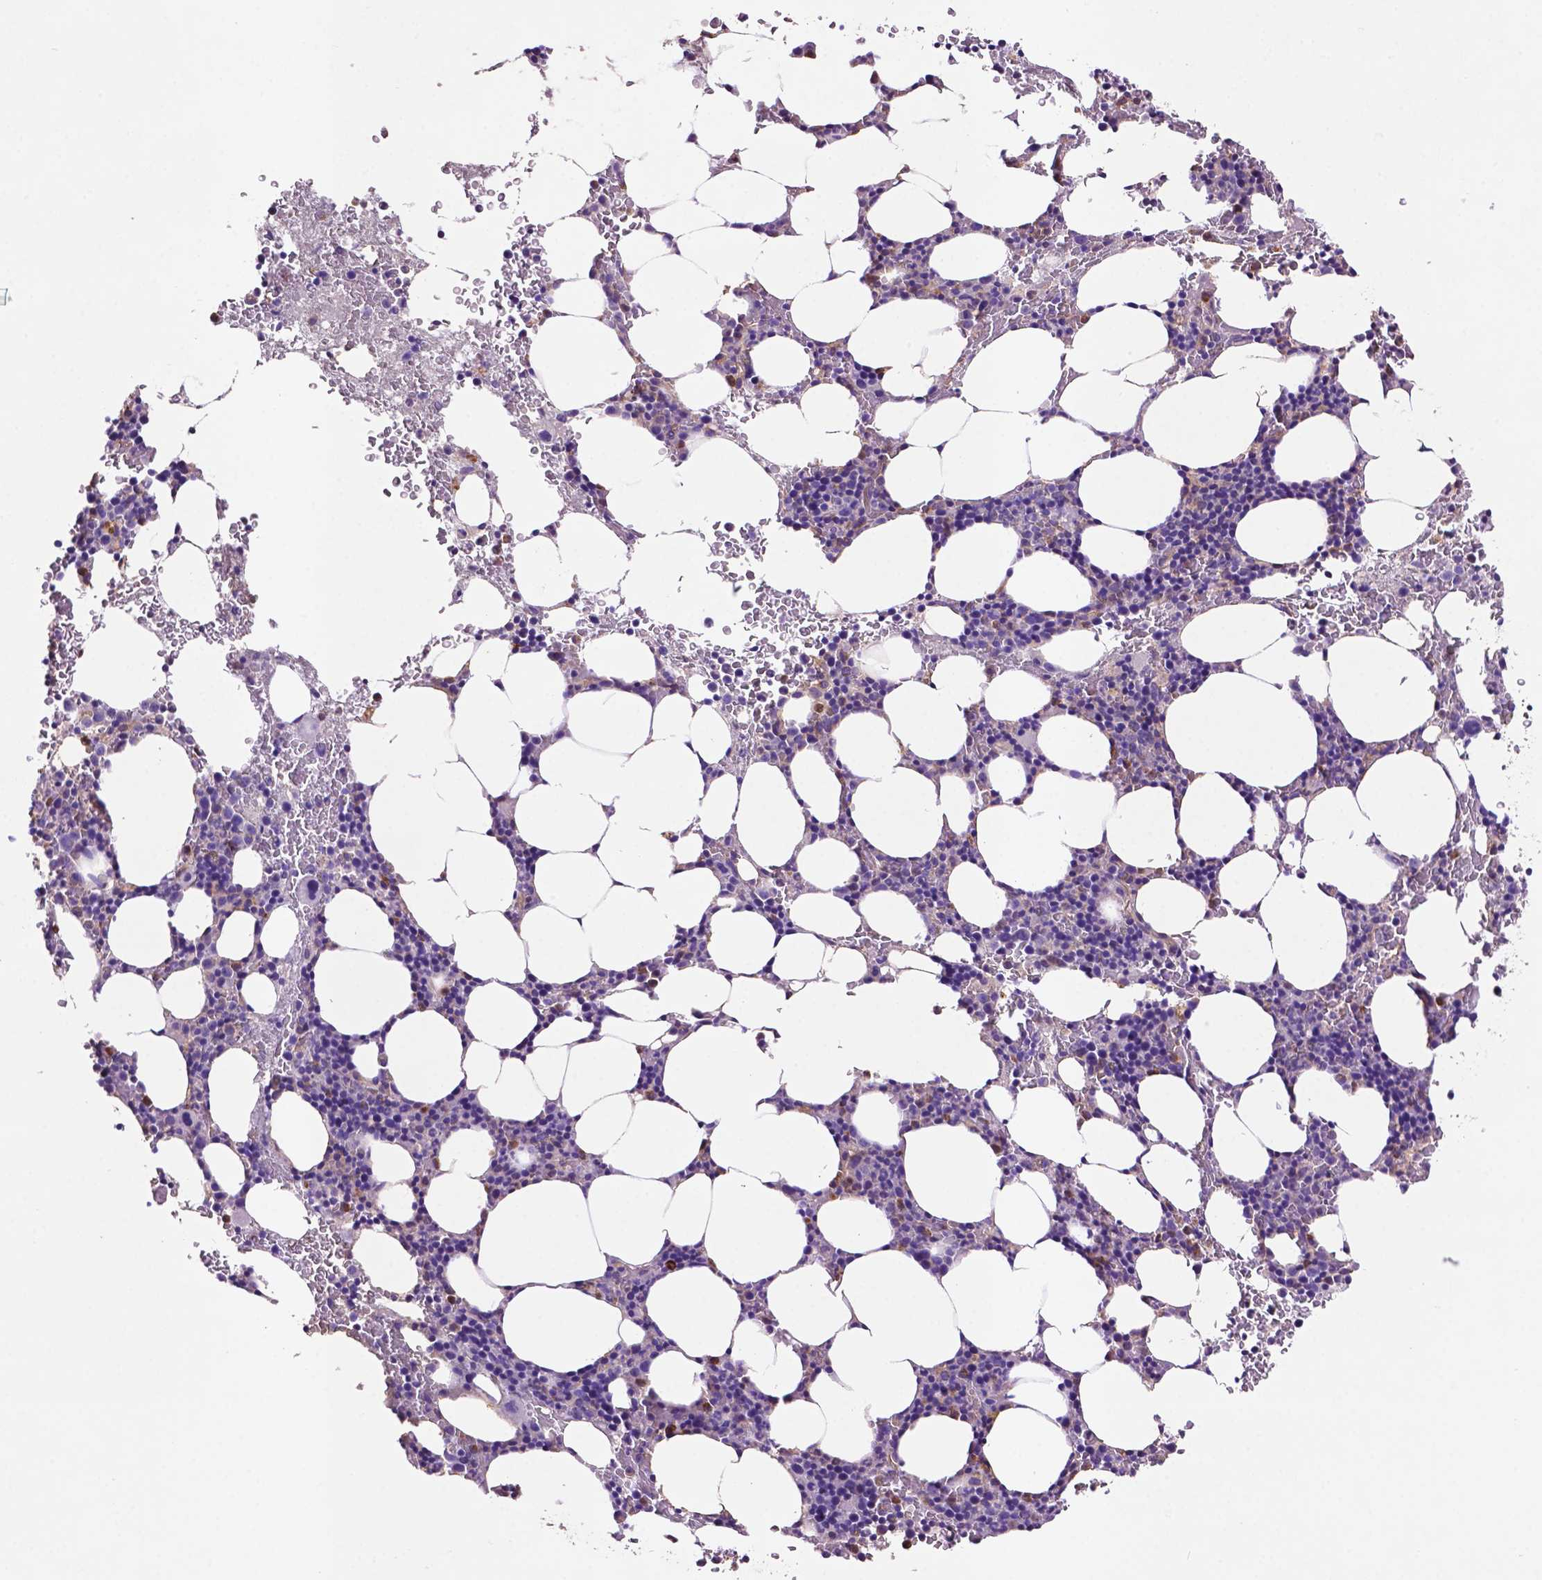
{"staining": {"intensity": "moderate", "quantity": "<25%", "location": "cytoplasmic/membranous"}, "tissue": "bone marrow", "cell_type": "Hematopoietic cells", "image_type": "normal", "snomed": [{"axis": "morphology", "description": "Normal tissue, NOS"}, {"axis": "topography", "description": "Bone marrow"}], "caption": "Immunohistochemistry (IHC) staining of benign bone marrow, which exhibits low levels of moderate cytoplasmic/membranous expression in about <25% of hematopoietic cells indicating moderate cytoplasmic/membranous protein staining. The staining was performed using DAB (brown) for protein detection and nuclei were counterstained in hematoxylin (blue).", "gene": "GDPD5", "patient": {"sex": "male", "age": 77}}